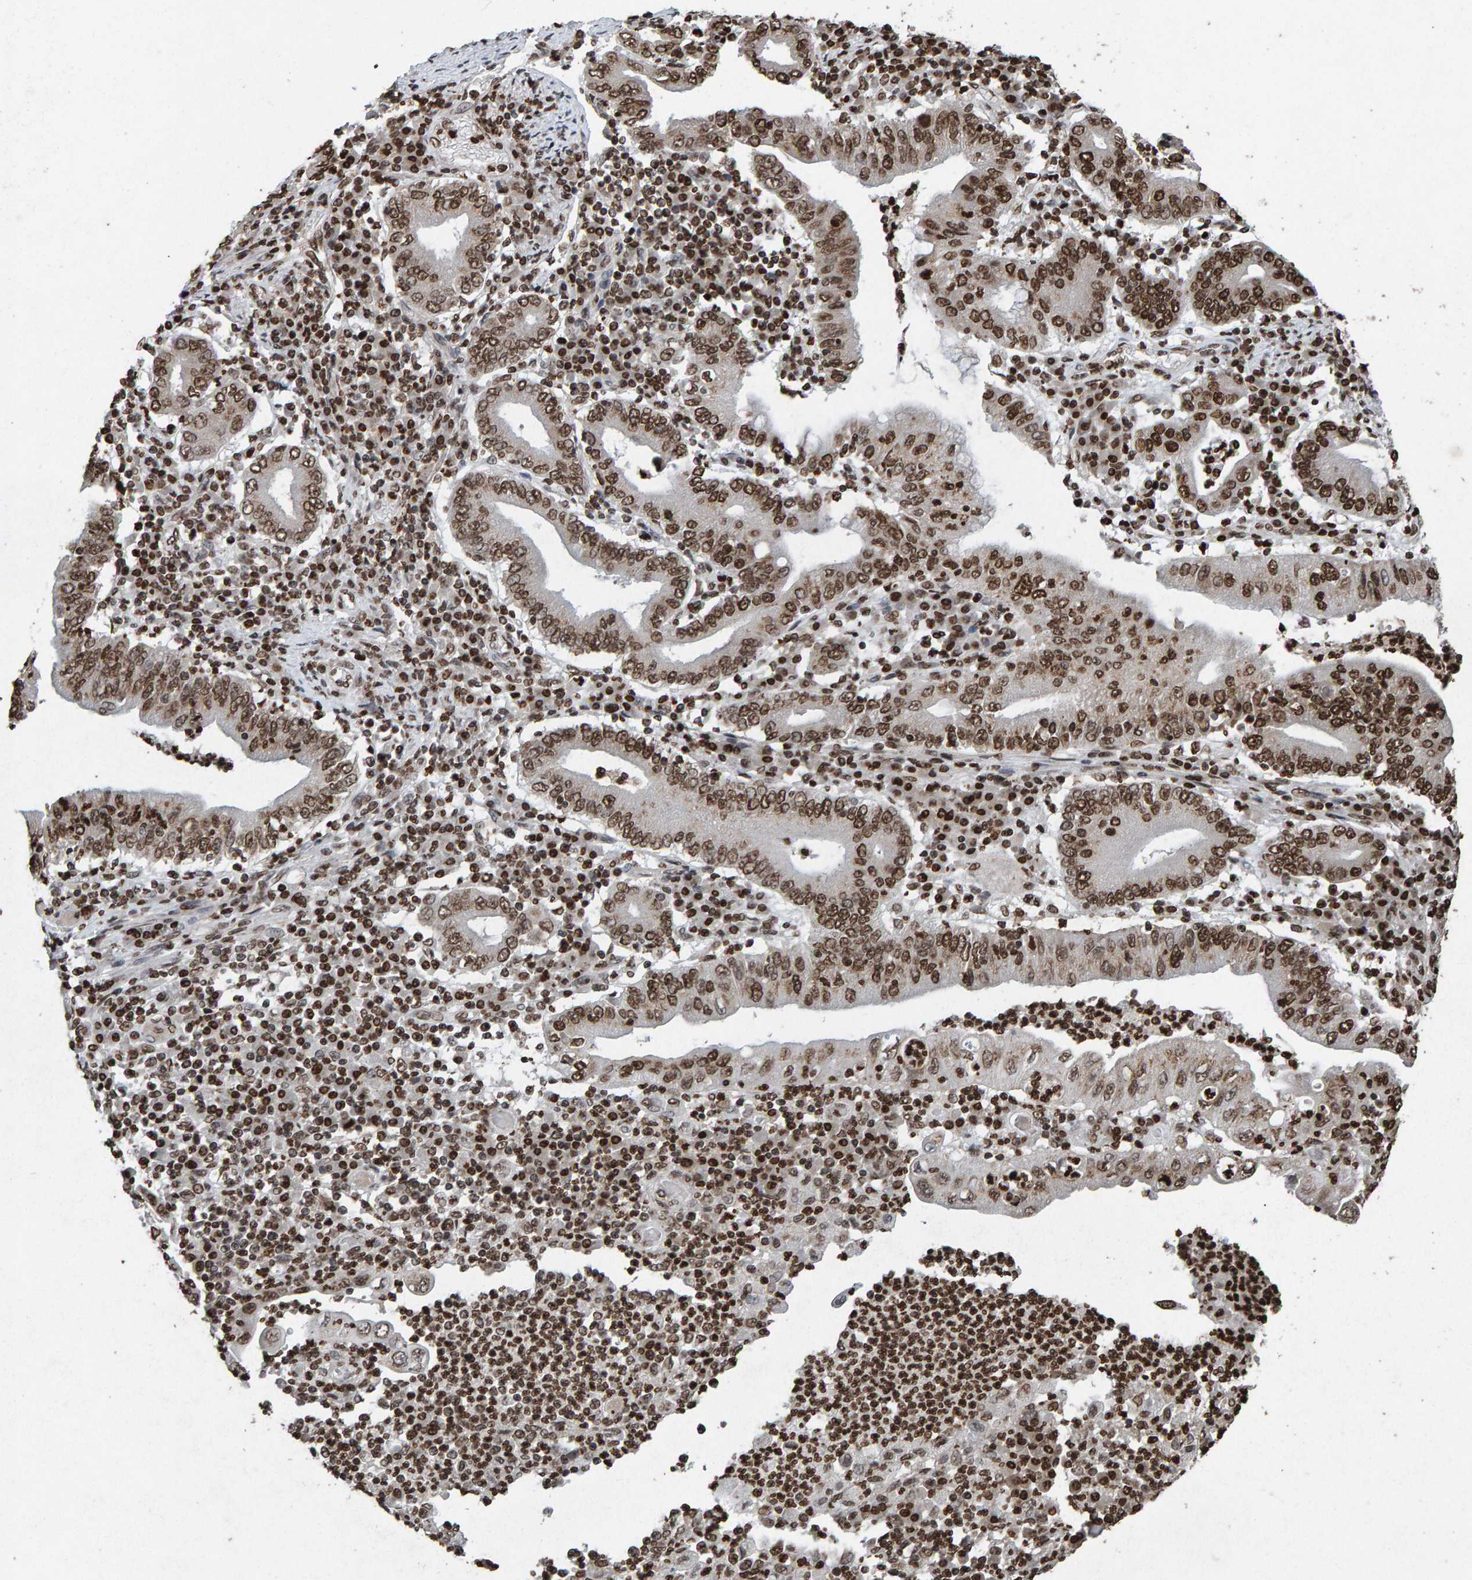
{"staining": {"intensity": "strong", "quantity": ">75%", "location": "nuclear"}, "tissue": "stomach cancer", "cell_type": "Tumor cells", "image_type": "cancer", "snomed": [{"axis": "morphology", "description": "Normal tissue, NOS"}, {"axis": "morphology", "description": "Adenocarcinoma, NOS"}, {"axis": "topography", "description": "Esophagus"}, {"axis": "topography", "description": "Stomach, upper"}, {"axis": "topography", "description": "Peripheral nerve tissue"}], "caption": "The histopathology image exhibits a brown stain indicating the presence of a protein in the nuclear of tumor cells in stomach cancer.", "gene": "H2AZ1", "patient": {"sex": "male", "age": 62}}